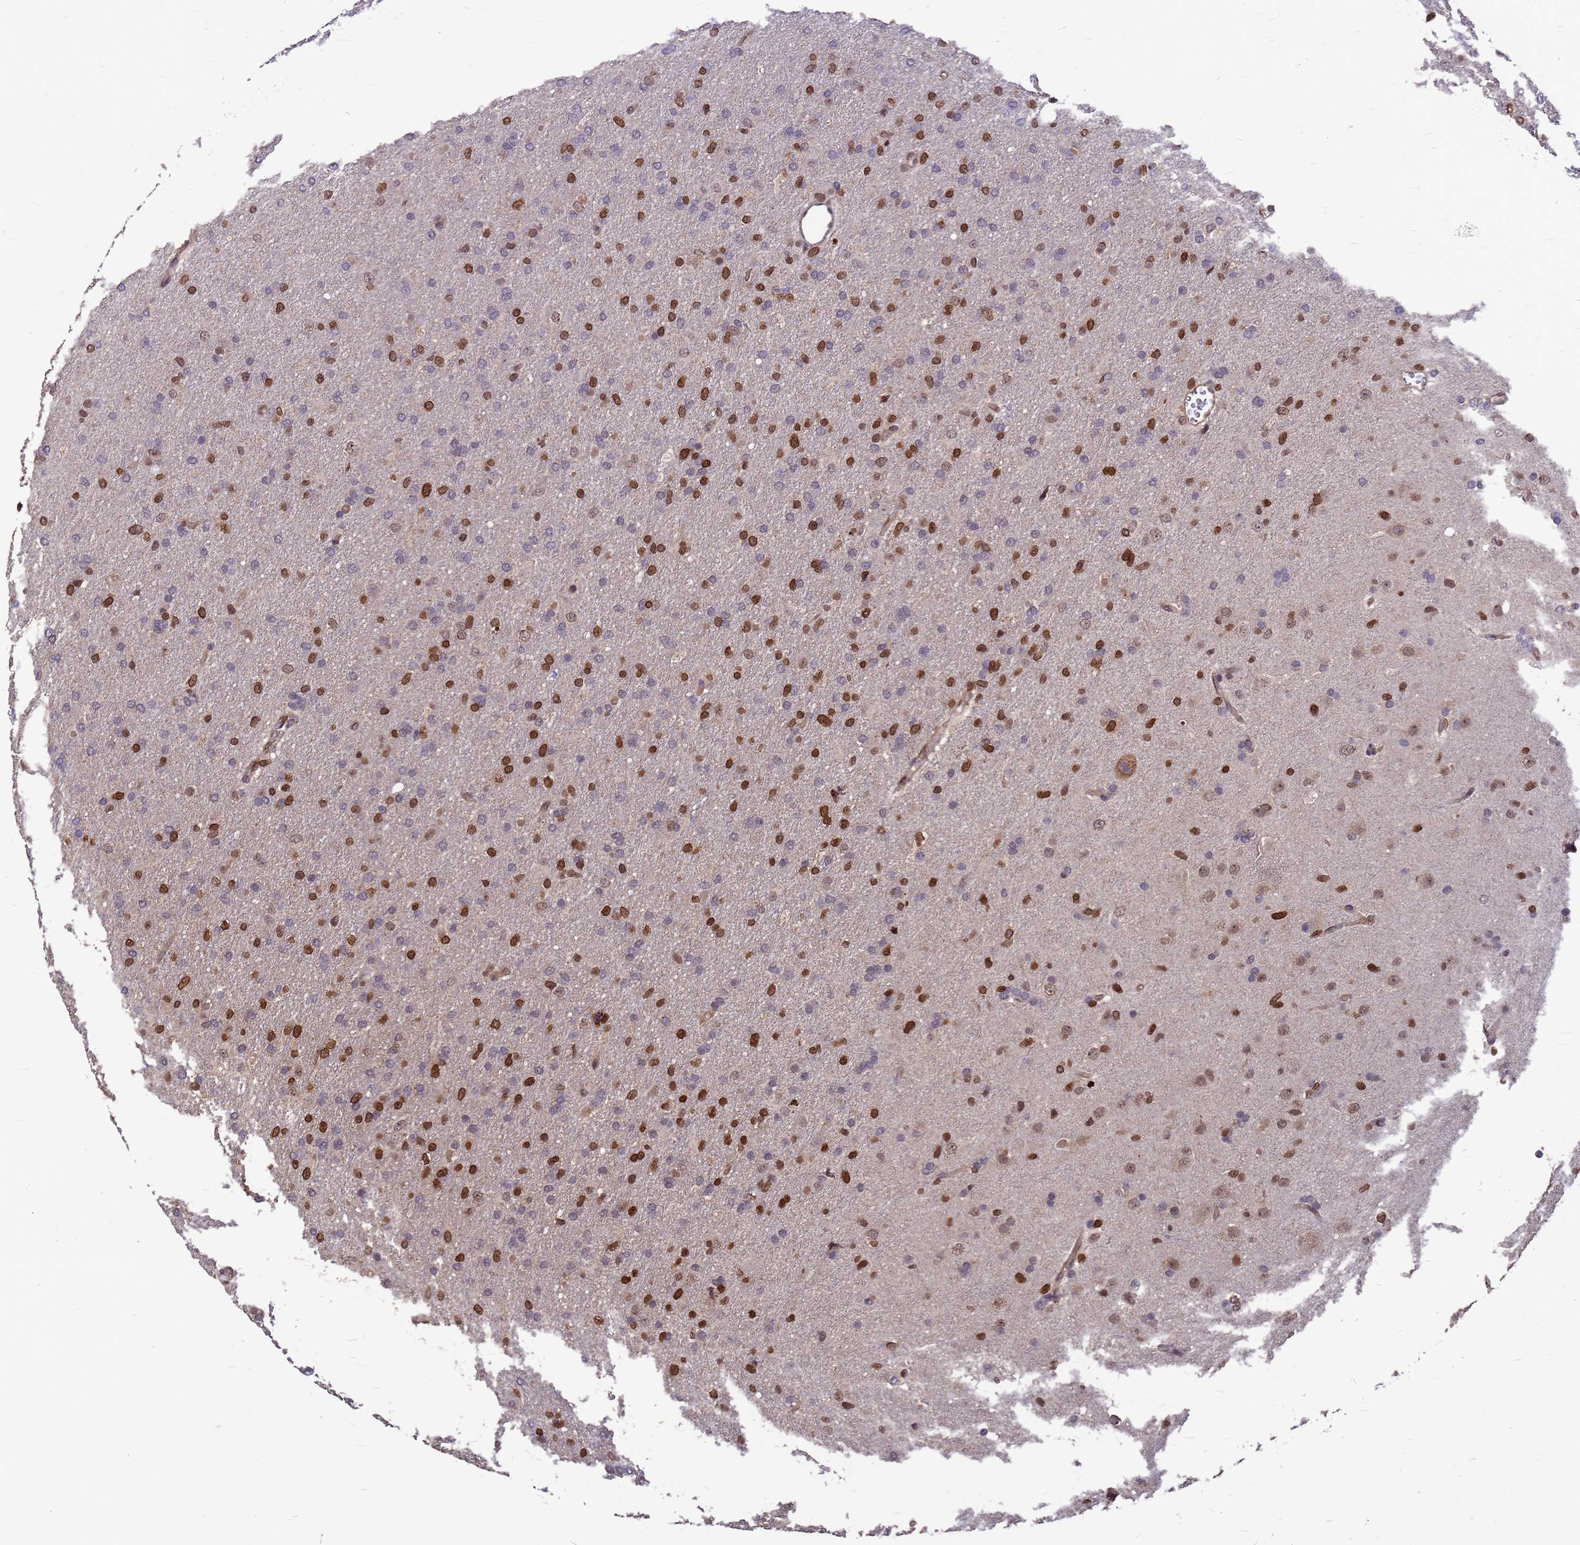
{"staining": {"intensity": "strong", "quantity": "25%-75%", "location": "nuclear"}, "tissue": "glioma", "cell_type": "Tumor cells", "image_type": "cancer", "snomed": [{"axis": "morphology", "description": "Glioma, malignant, Low grade"}, {"axis": "topography", "description": "Brain"}], "caption": "Malignant glioma (low-grade) tissue demonstrates strong nuclear expression in approximately 25%-75% of tumor cells, visualized by immunohistochemistry.", "gene": "C1orf35", "patient": {"sex": "male", "age": 65}}